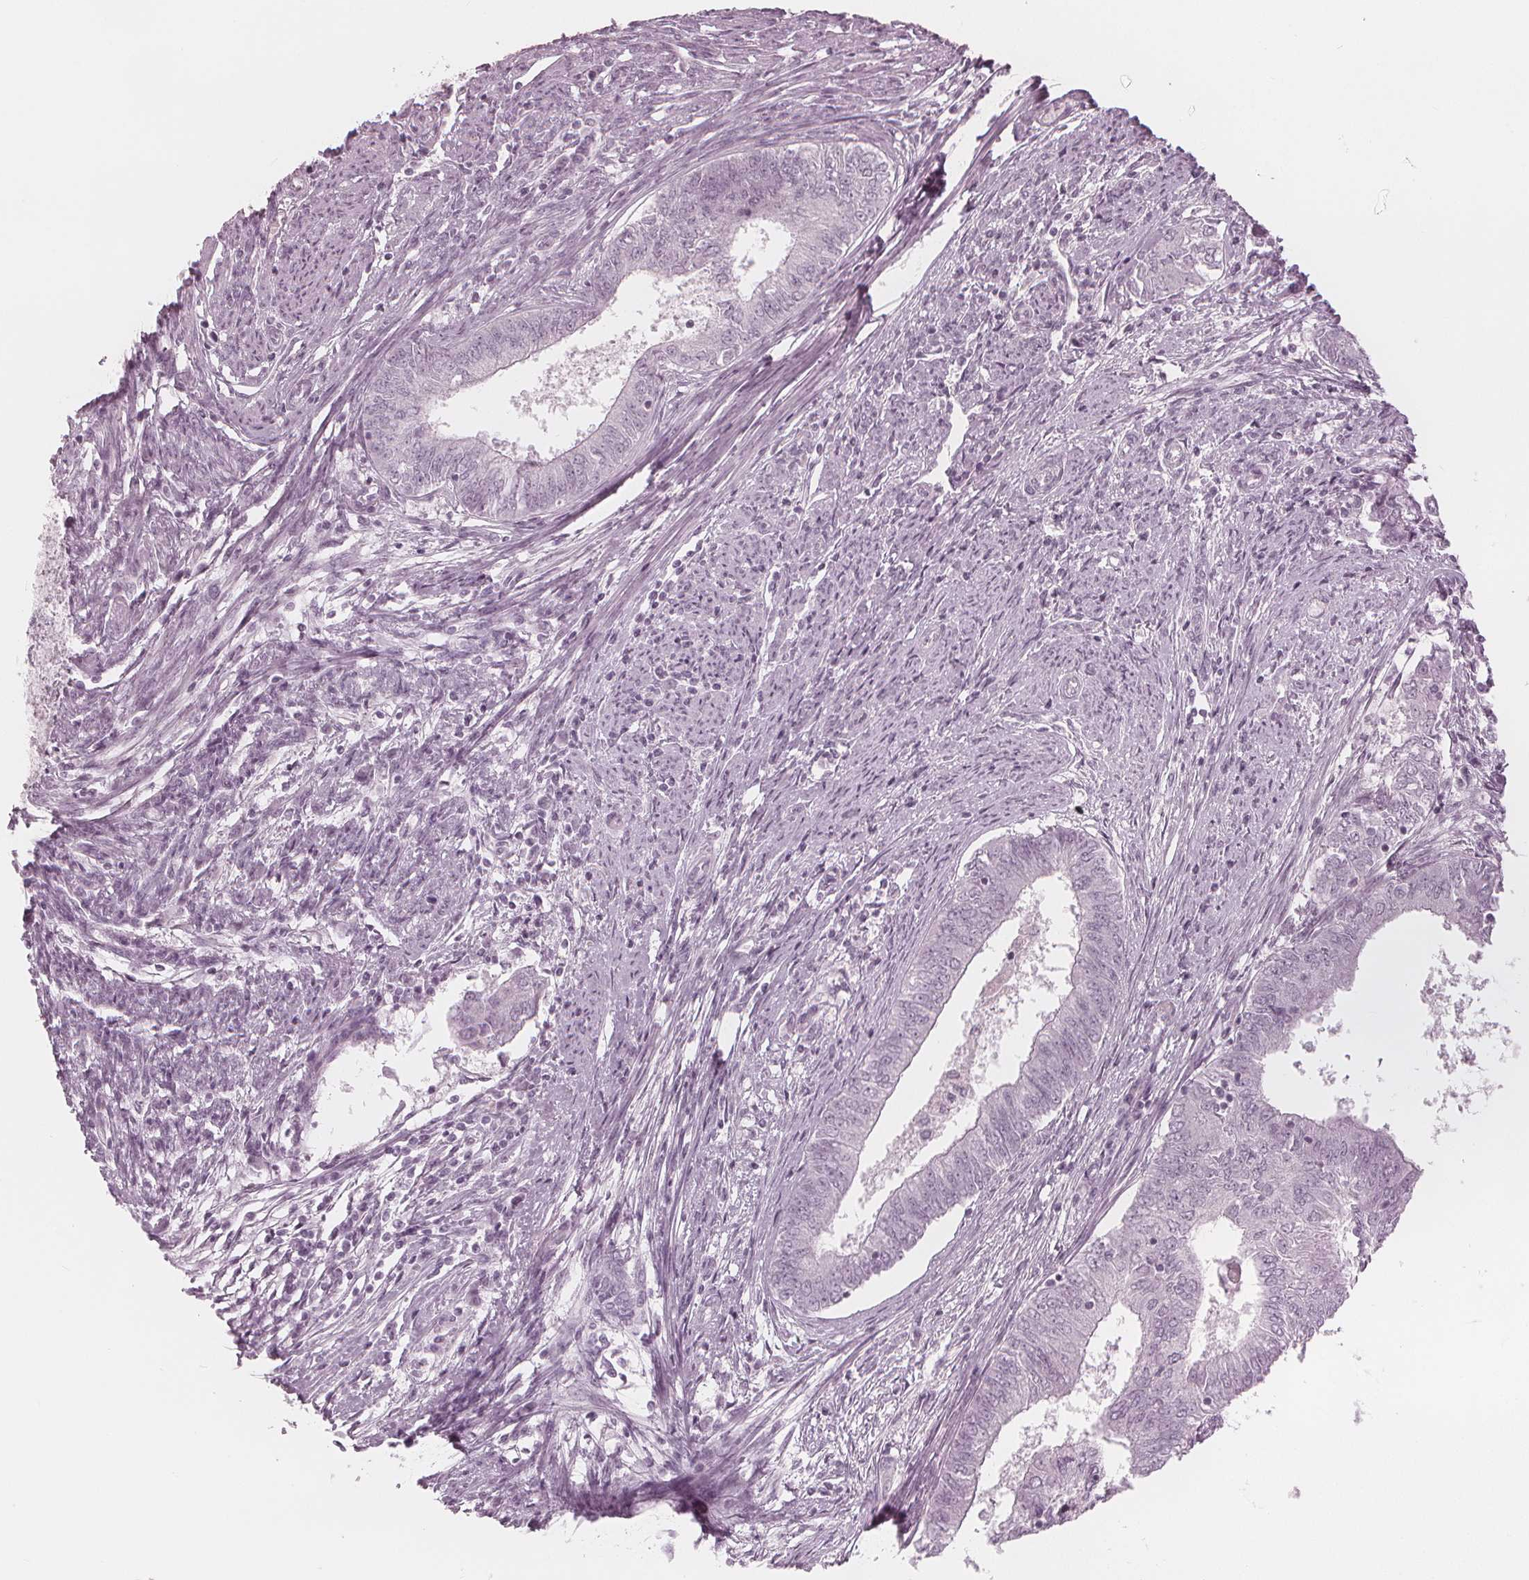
{"staining": {"intensity": "negative", "quantity": "none", "location": "none"}, "tissue": "endometrial cancer", "cell_type": "Tumor cells", "image_type": "cancer", "snomed": [{"axis": "morphology", "description": "Adenocarcinoma, NOS"}, {"axis": "topography", "description": "Endometrium"}], "caption": "Histopathology image shows no significant protein positivity in tumor cells of endometrial cancer (adenocarcinoma).", "gene": "PAEP", "patient": {"sex": "female", "age": 62}}